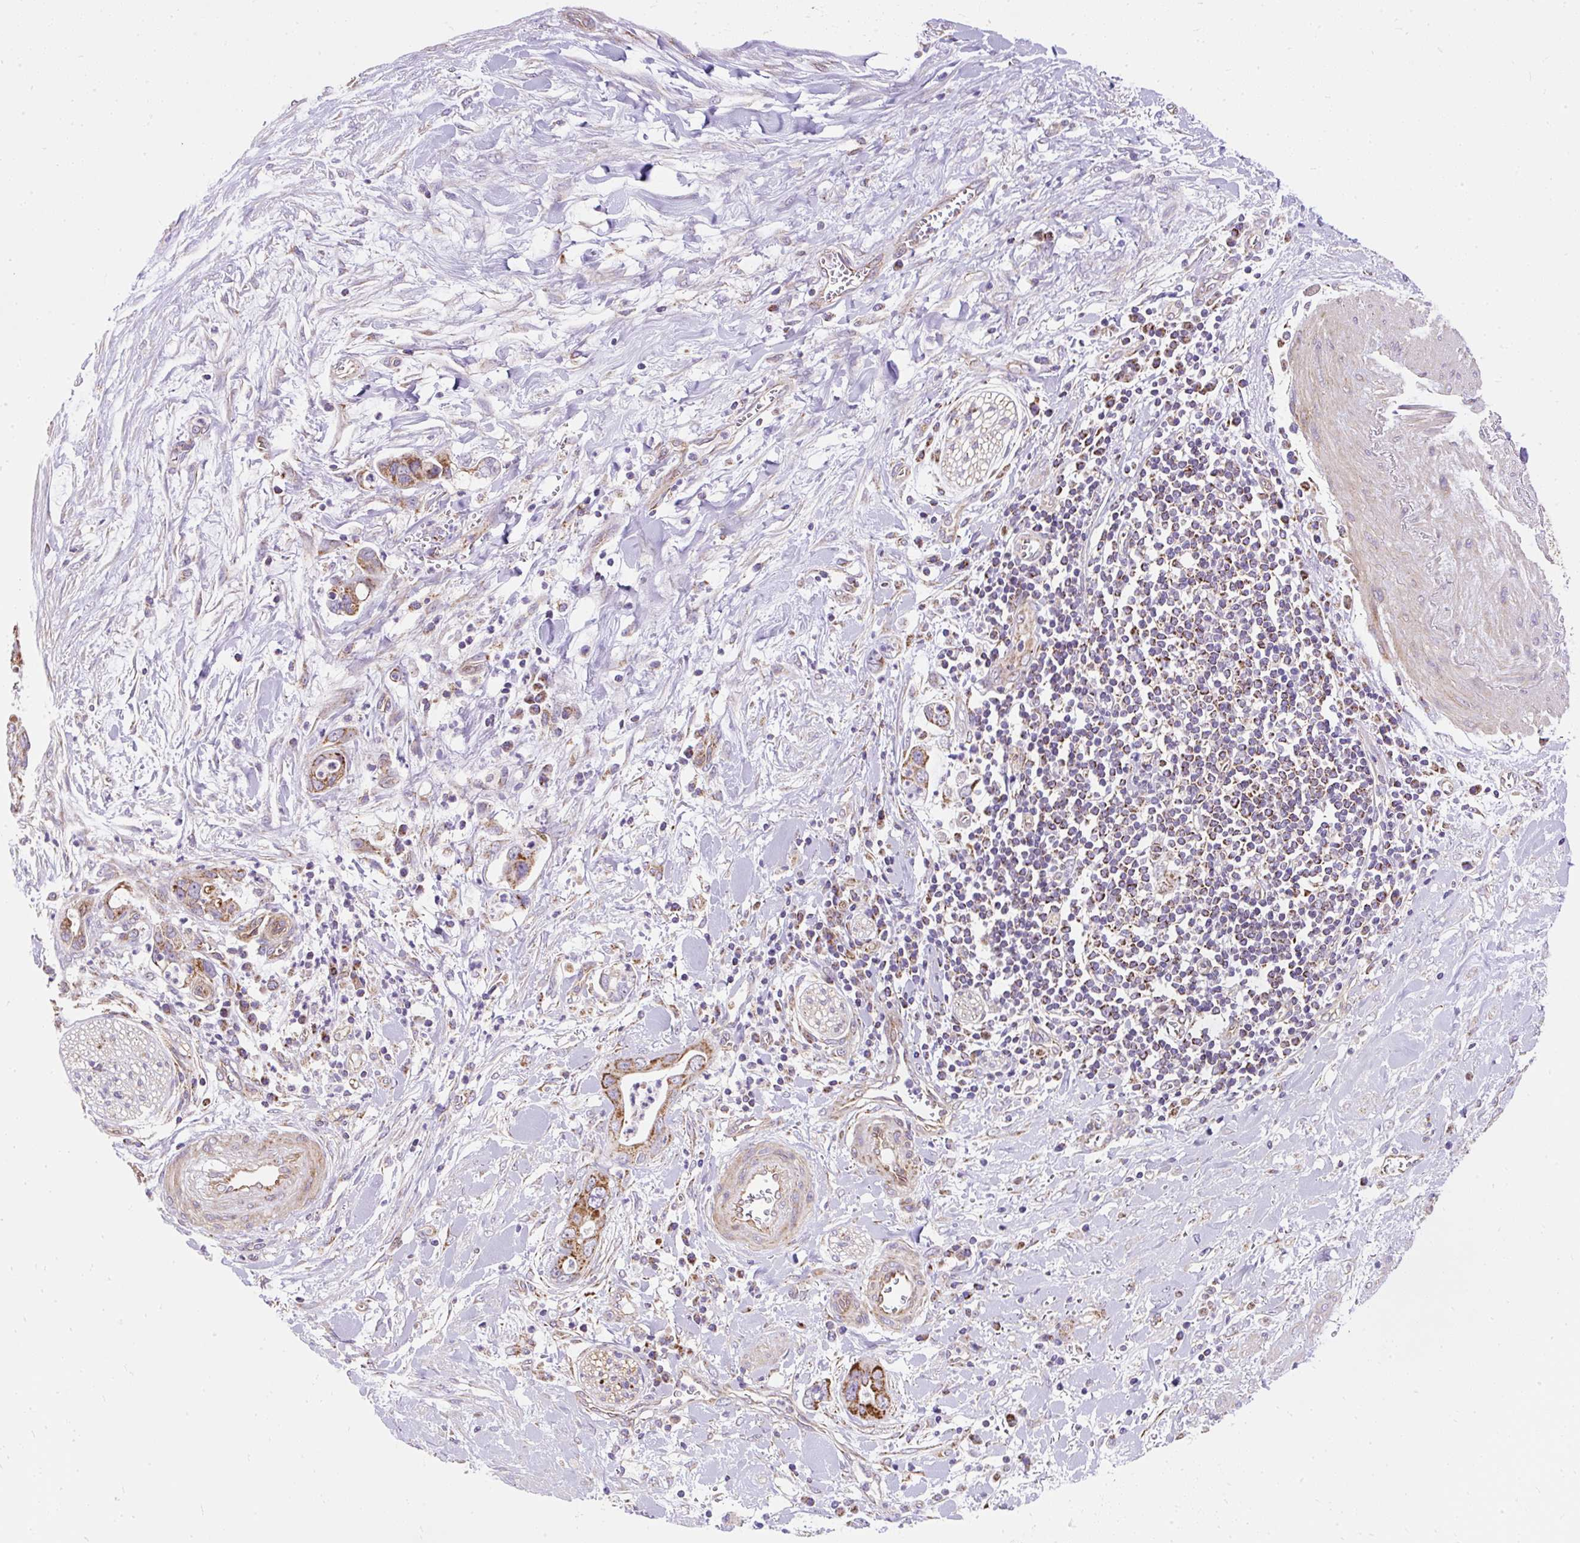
{"staining": {"intensity": "moderate", "quantity": ">75%", "location": "cytoplasmic/membranous"}, "tissue": "pancreatic cancer", "cell_type": "Tumor cells", "image_type": "cancer", "snomed": [{"axis": "morphology", "description": "Adenocarcinoma, NOS"}, {"axis": "topography", "description": "Pancreas"}], "caption": "This photomicrograph exhibits IHC staining of adenocarcinoma (pancreatic), with medium moderate cytoplasmic/membranous expression in approximately >75% of tumor cells.", "gene": "CEP290", "patient": {"sex": "male", "age": 75}}